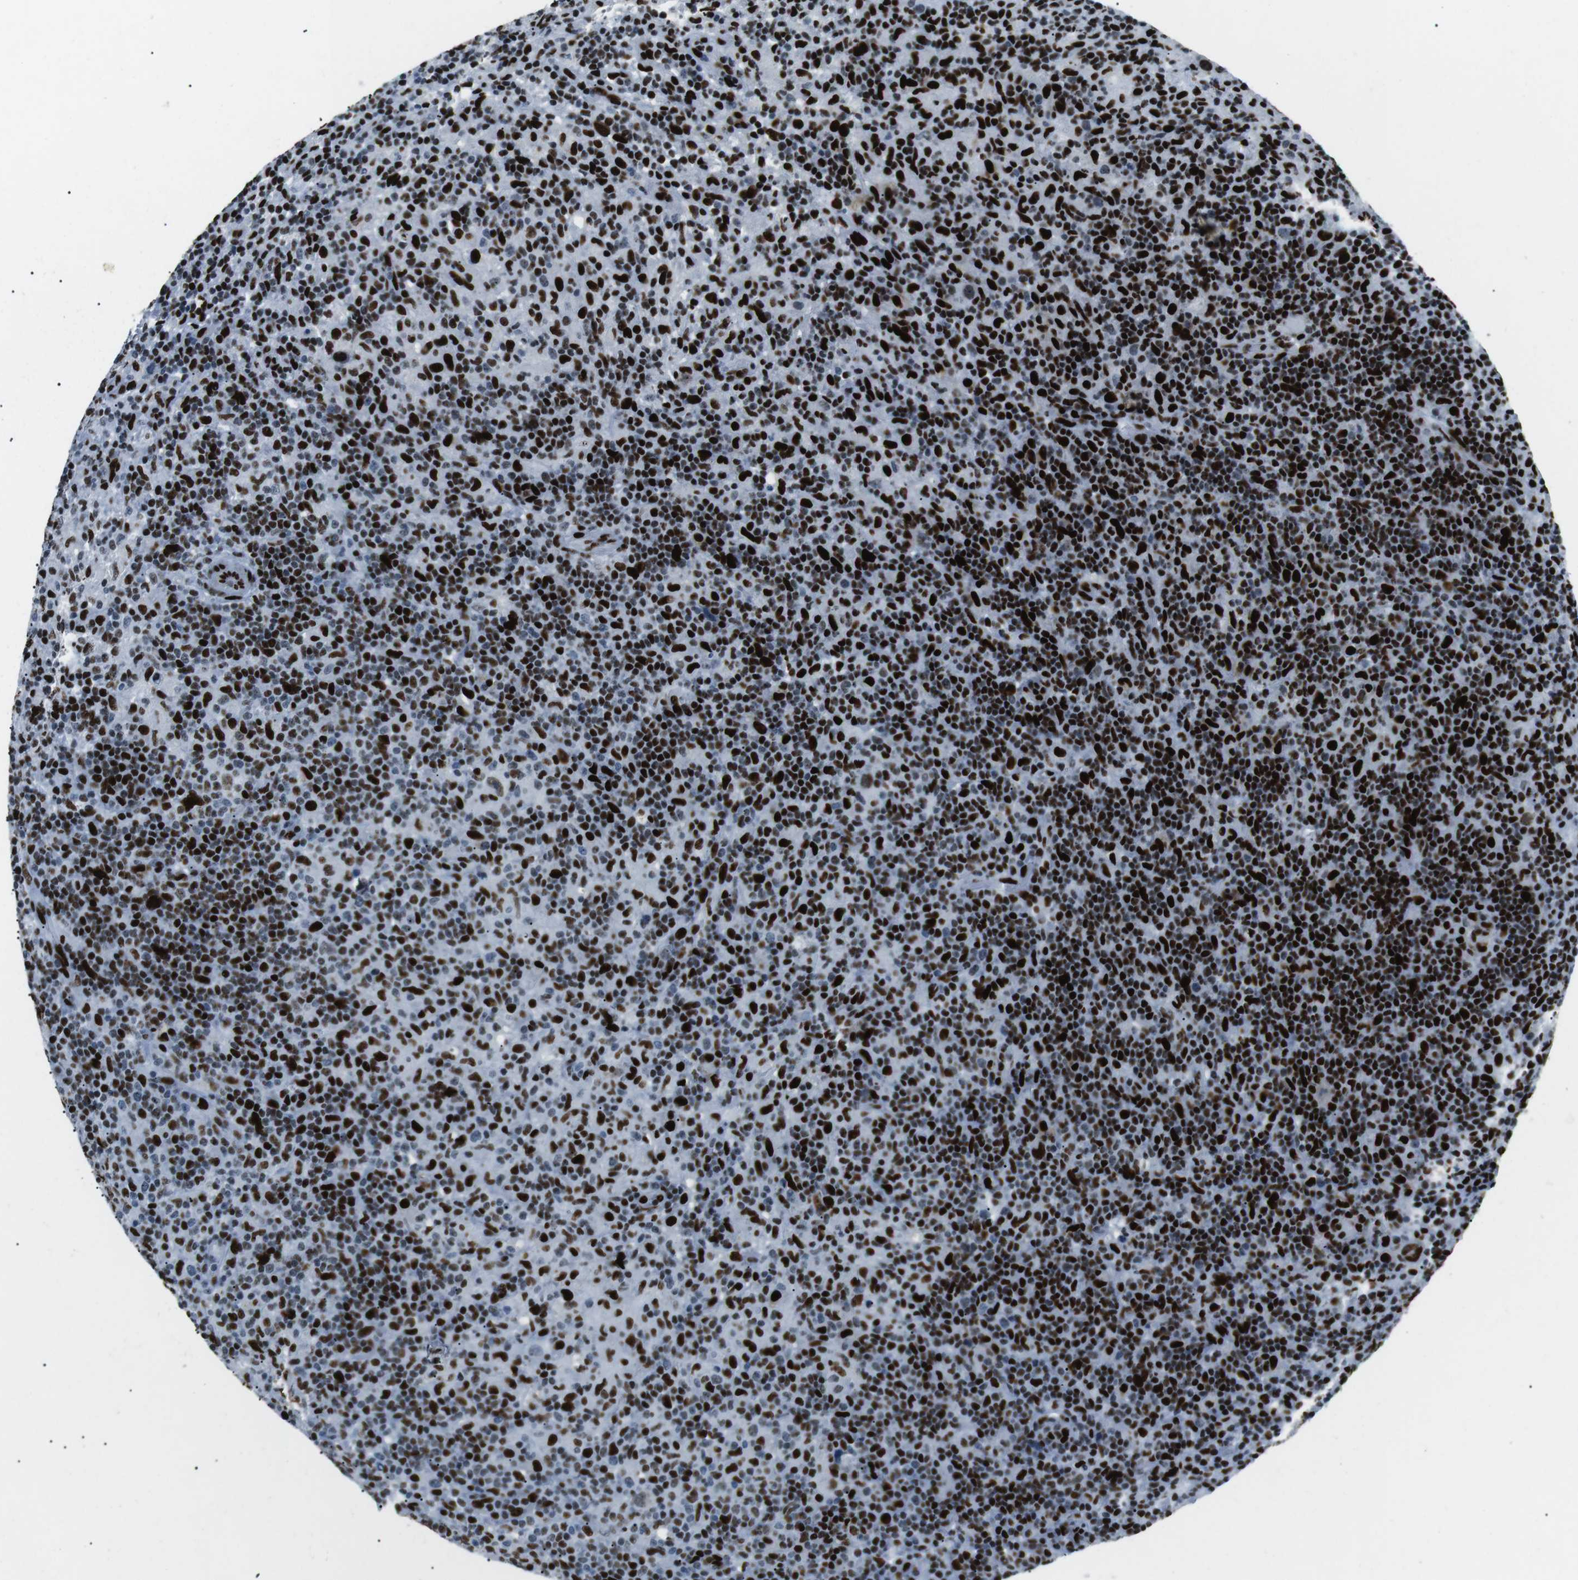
{"staining": {"intensity": "moderate", "quantity": ">75%", "location": "nuclear"}, "tissue": "lymphoma", "cell_type": "Tumor cells", "image_type": "cancer", "snomed": [{"axis": "morphology", "description": "Hodgkin's disease, NOS"}, {"axis": "topography", "description": "Lymph node"}], "caption": "Hodgkin's disease stained with a protein marker demonstrates moderate staining in tumor cells.", "gene": "PML", "patient": {"sex": "male", "age": 70}}